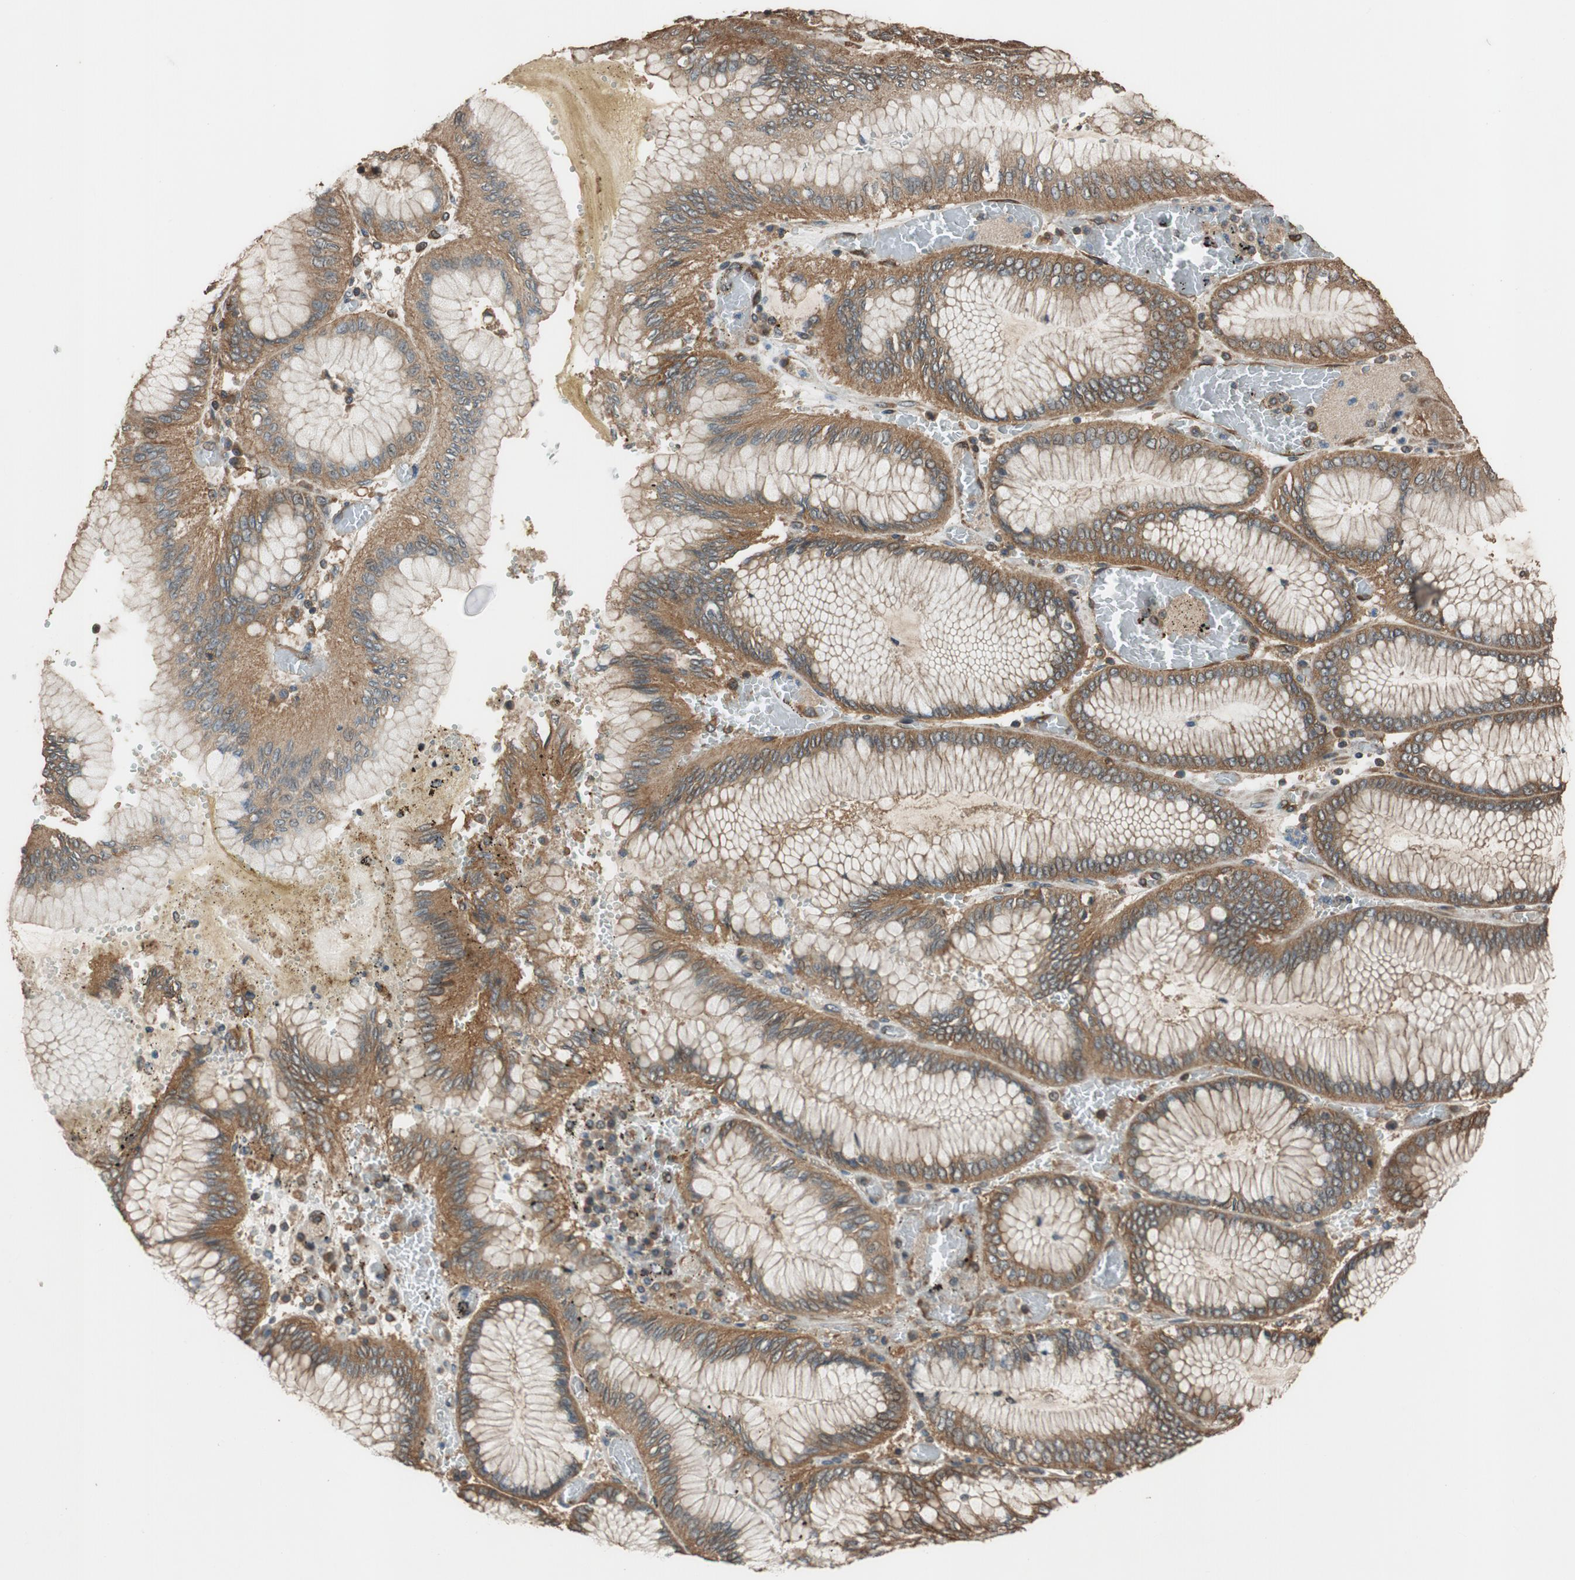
{"staining": {"intensity": "moderate", "quantity": ">75%", "location": "cytoplasmic/membranous"}, "tissue": "stomach cancer", "cell_type": "Tumor cells", "image_type": "cancer", "snomed": [{"axis": "morphology", "description": "Normal tissue, NOS"}, {"axis": "morphology", "description": "Adenocarcinoma, NOS"}, {"axis": "topography", "description": "Stomach, upper"}, {"axis": "topography", "description": "Stomach"}], "caption": "DAB immunohistochemical staining of stomach adenocarcinoma shows moderate cytoplasmic/membranous protein staining in approximately >75% of tumor cells.", "gene": "MST1R", "patient": {"sex": "male", "age": 76}}